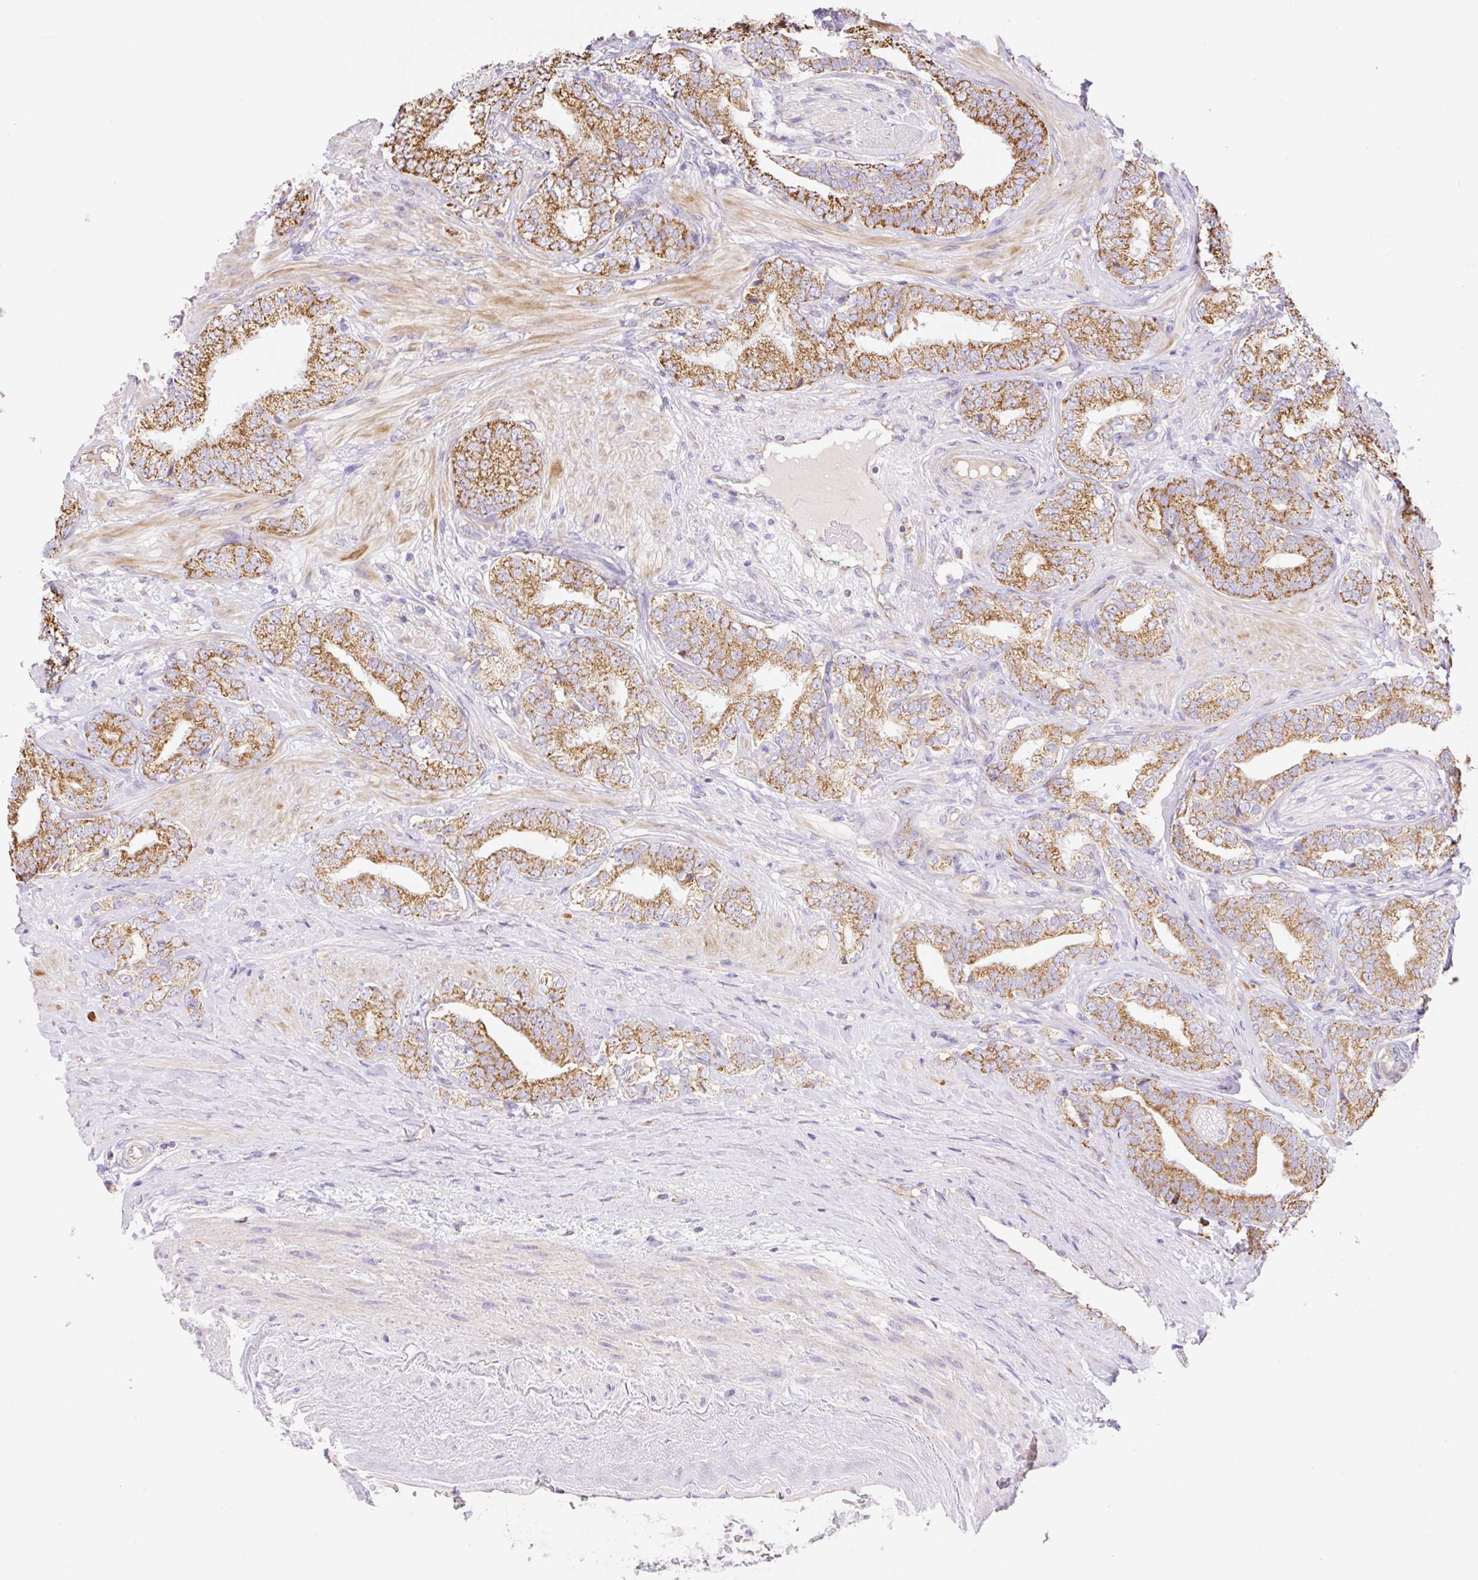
{"staining": {"intensity": "moderate", "quantity": "25%-75%", "location": "cytoplasmic/membranous"}, "tissue": "prostate cancer", "cell_type": "Tumor cells", "image_type": "cancer", "snomed": [{"axis": "morphology", "description": "Adenocarcinoma, High grade"}, {"axis": "topography", "description": "Prostate"}], "caption": "The micrograph demonstrates a brown stain indicating the presence of a protein in the cytoplasmic/membranous of tumor cells in adenocarcinoma (high-grade) (prostate).", "gene": "ESAM", "patient": {"sex": "male", "age": 72}}